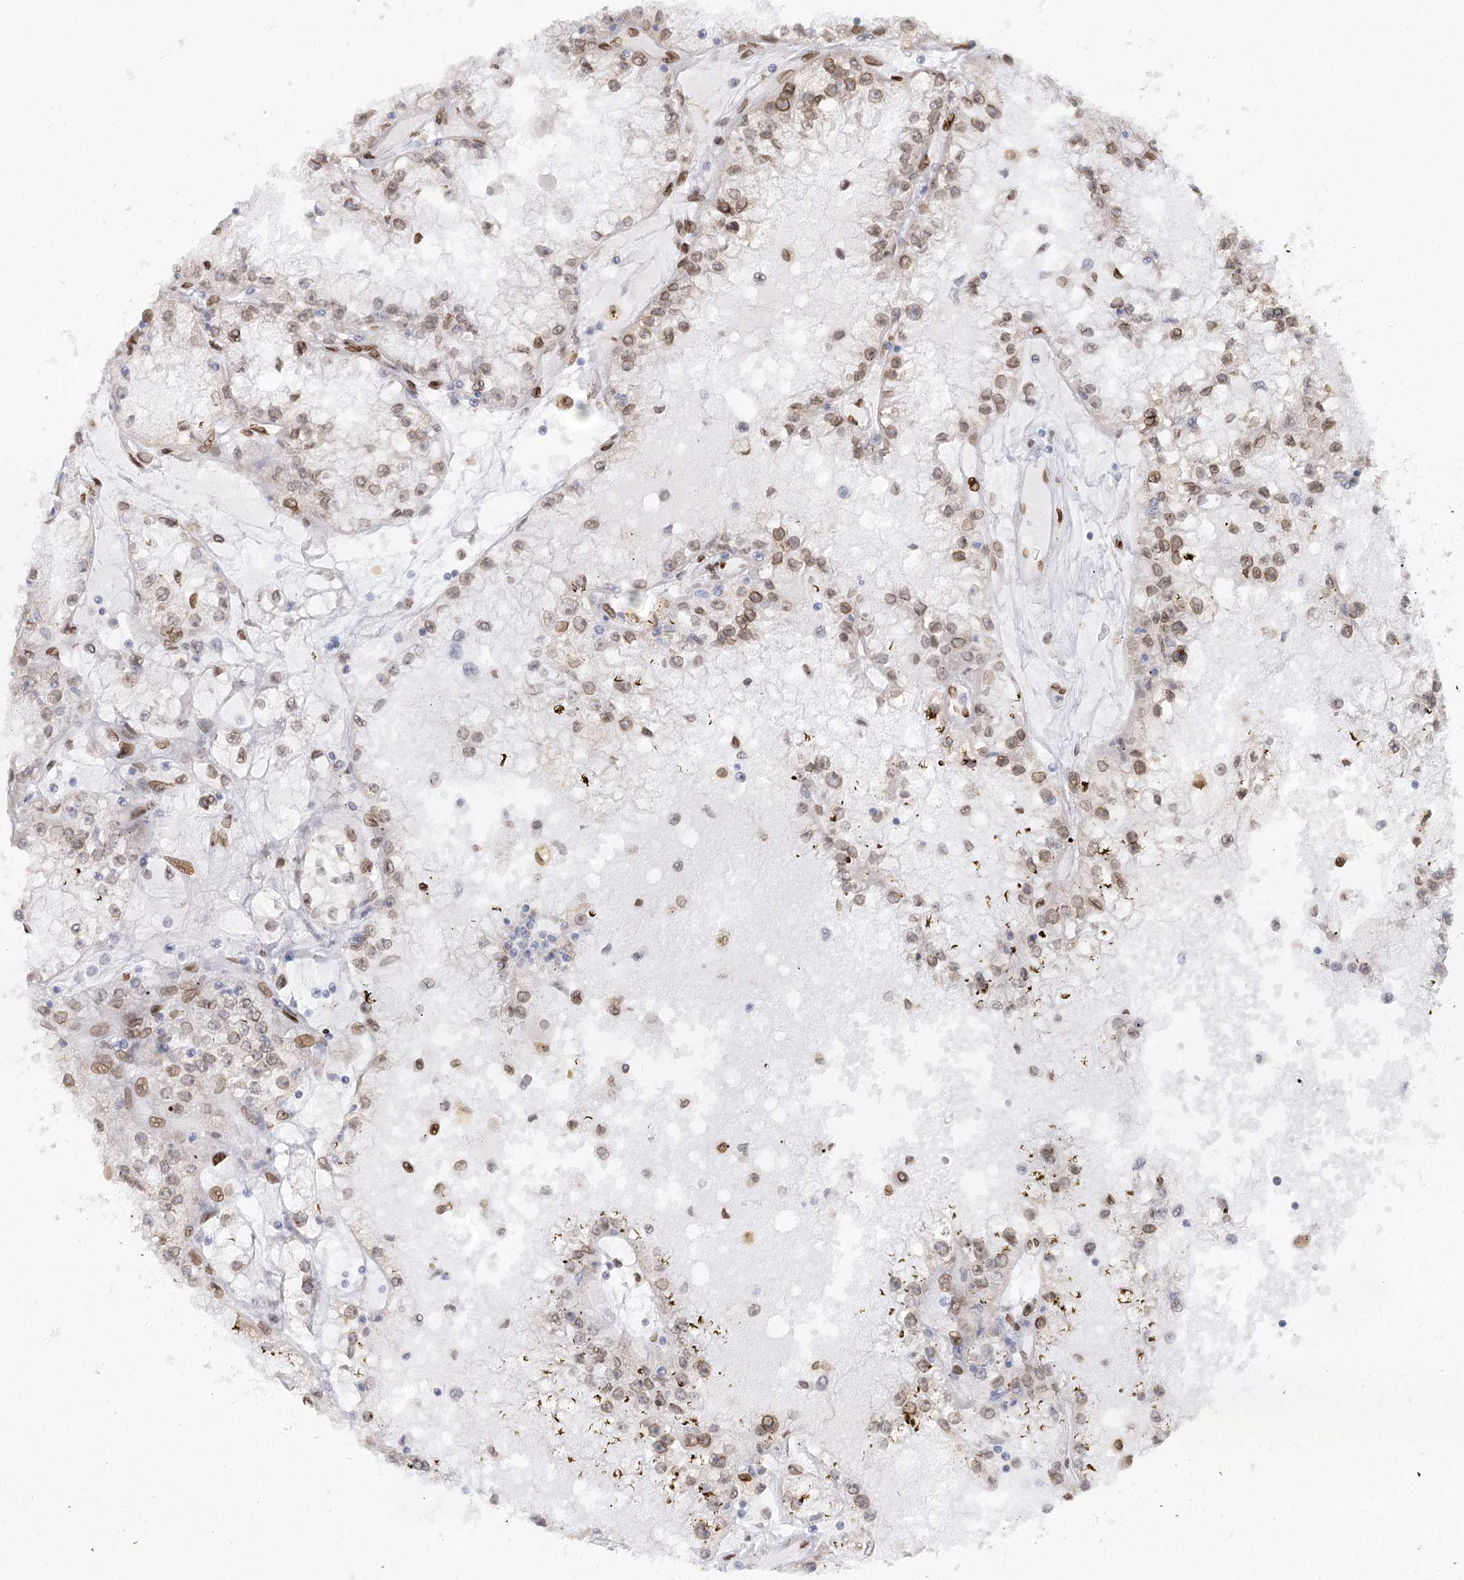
{"staining": {"intensity": "moderate", "quantity": "<25%", "location": "nuclear"}, "tissue": "renal cancer", "cell_type": "Tumor cells", "image_type": "cancer", "snomed": [{"axis": "morphology", "description": "Adenocarcinoma, NOS"}, {"axis": "topography", "description": "Kidney"}], "caption": "Immunohistochemistry photomicrograph of neoplastic tissue: human renal cancer stained using IHC exhibits low levels of moderate protein expression localized specifically in the nuclear of tumor cells, appearing as a nuclear brown color.", "gene": "VWA5A", "patient": {"sex": "male", "age": 56}}